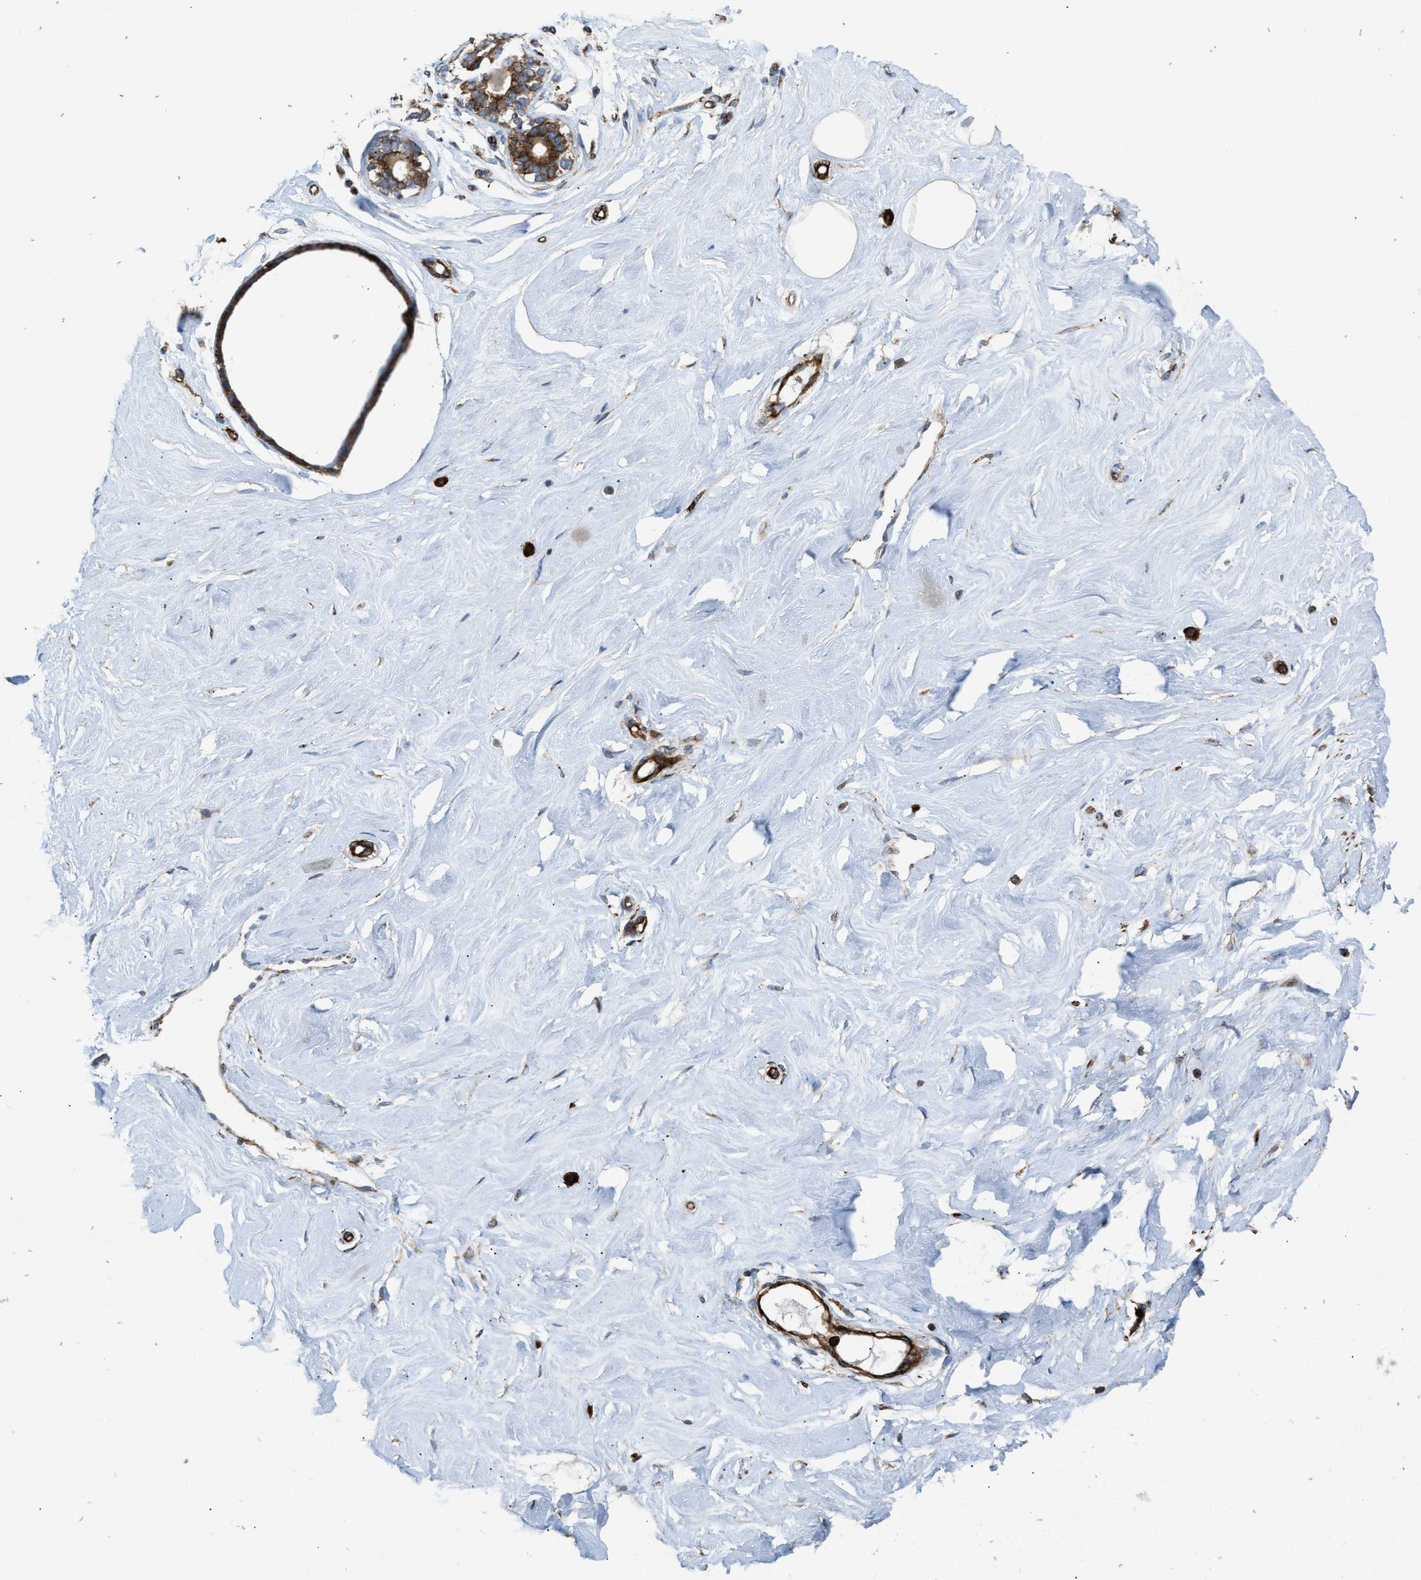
{"staining": {"intensity": "negative", "quantity": "none", "location": "none"}, "tissue": "breast", "cell_type": "Adipocytes", "image_type": "normal", "snomed": [{"axis": "morphology", "description": "Normal tissue, NOS"}, {"axis": "topography", "description": "Breast"}], "caption": "Immunohistochemistry (IHC) histopathology image of unremarkable human breast stained for a protein (brown), which exhibits no staining in adipocytes.", "gene": "EGLN1", "patient": {"sex": "female", "age": 23}}